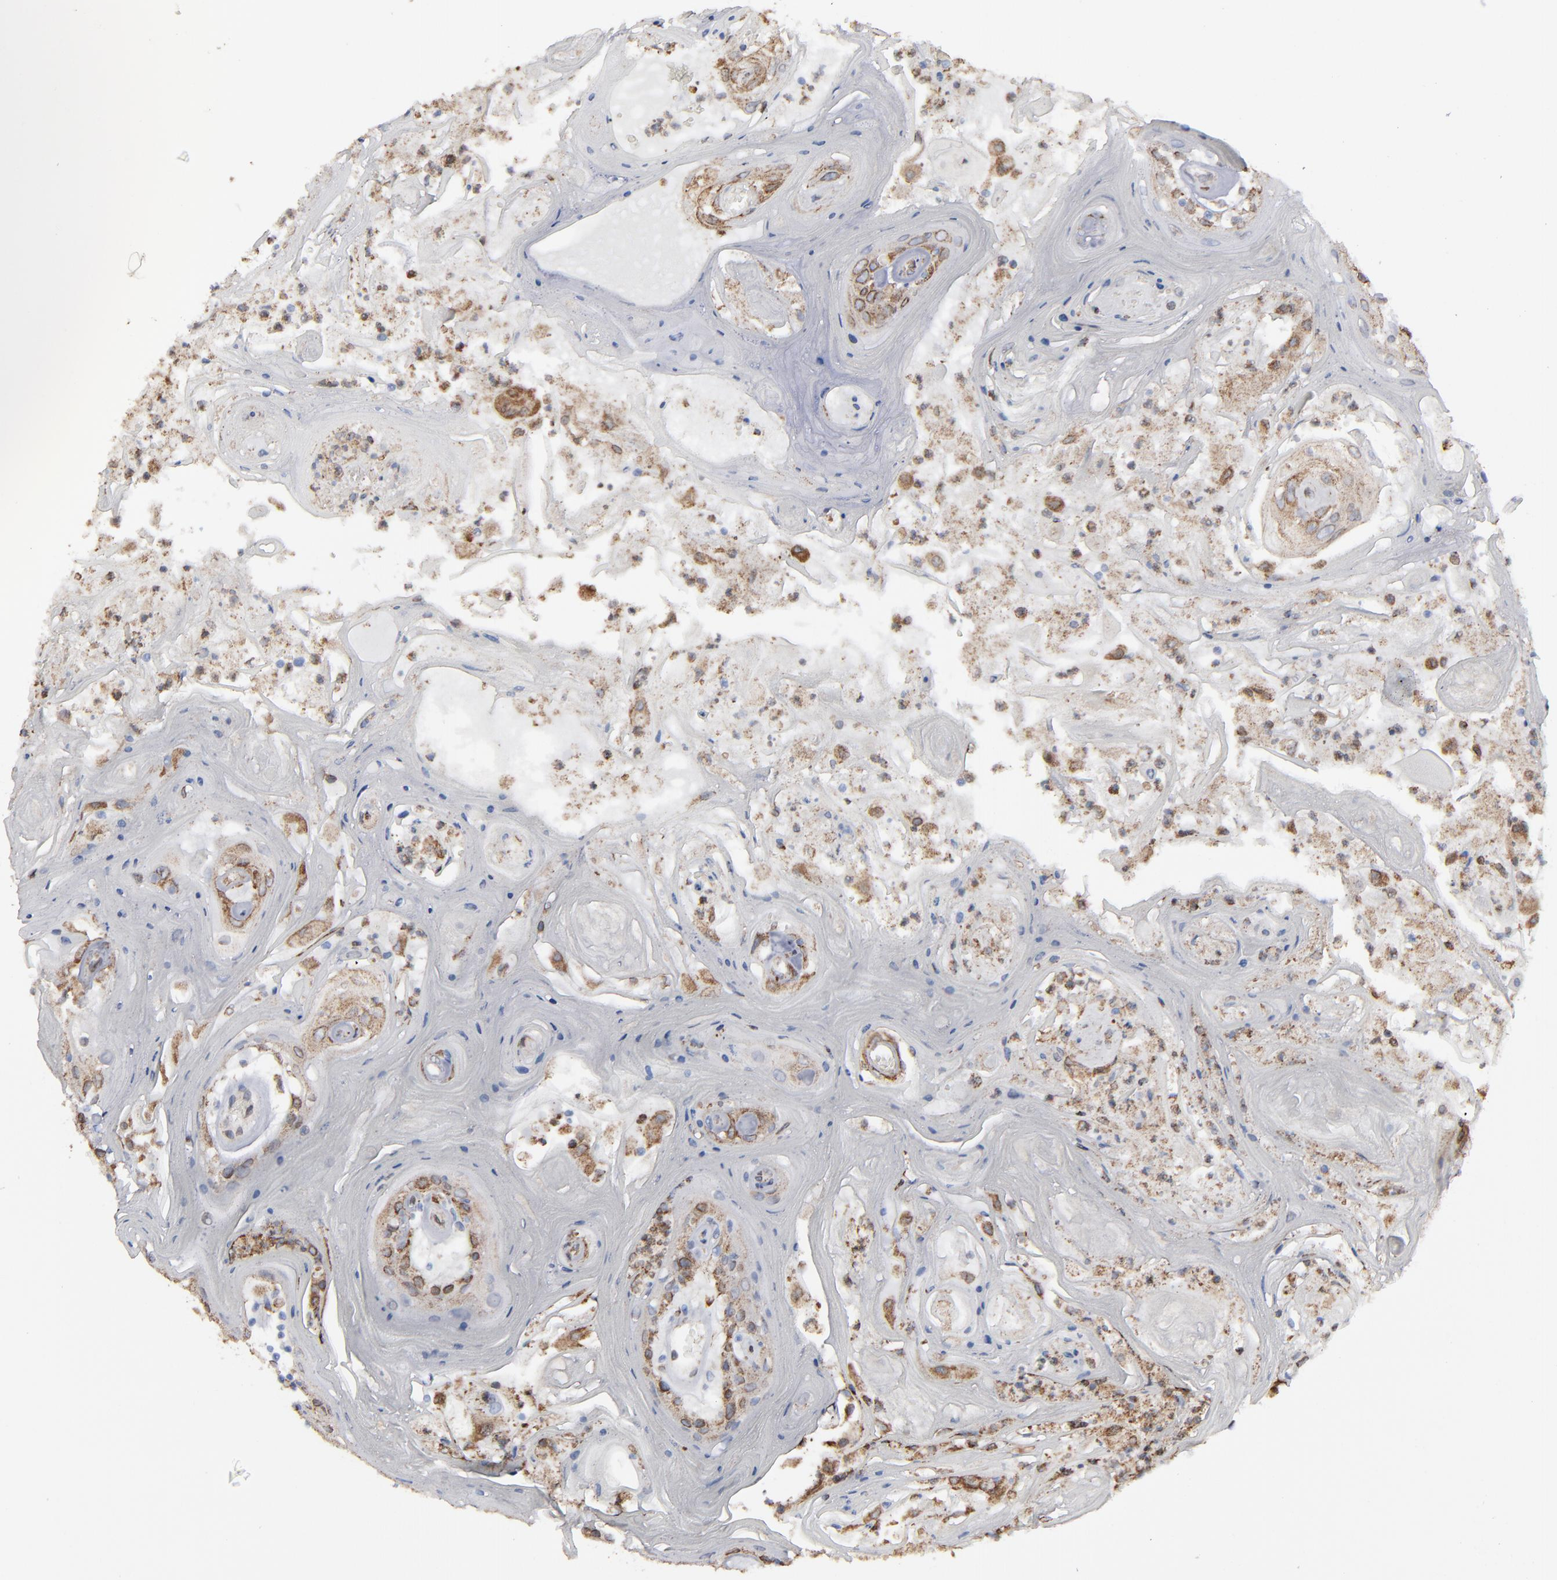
{"staining": {"intensity": "moderate", "quantity": ">75%", "location": "cytoplasmic/membranous"}, "tissue": "head and neck cancer", "cell_type": "Tumor cells", "image_type": "cancer", "snomed": [{"axis": "morphology", "description": "Squamous cell carcinoma, NOS"}, {"axis": "topography", "description": "Oral tissue"}, {"axis": "topography", "description": "Head-Neck"}], "caption": "IHC staining of head and neck cancer (squamous cell carcinoma), which reveals medium levels of moderate cytoplasmic/membranous staining in about >75% of tumor cells indicating moderate cytoplasmic/membranous protein staining. The staining was performed using DAB (3,3'-diaminobenzidine) (brown) for protein detection and nuclei were counterstained in hematoxylin (blue).", "gene": "ERLIN2", "patient": {"sex": "female", "age": 76}}